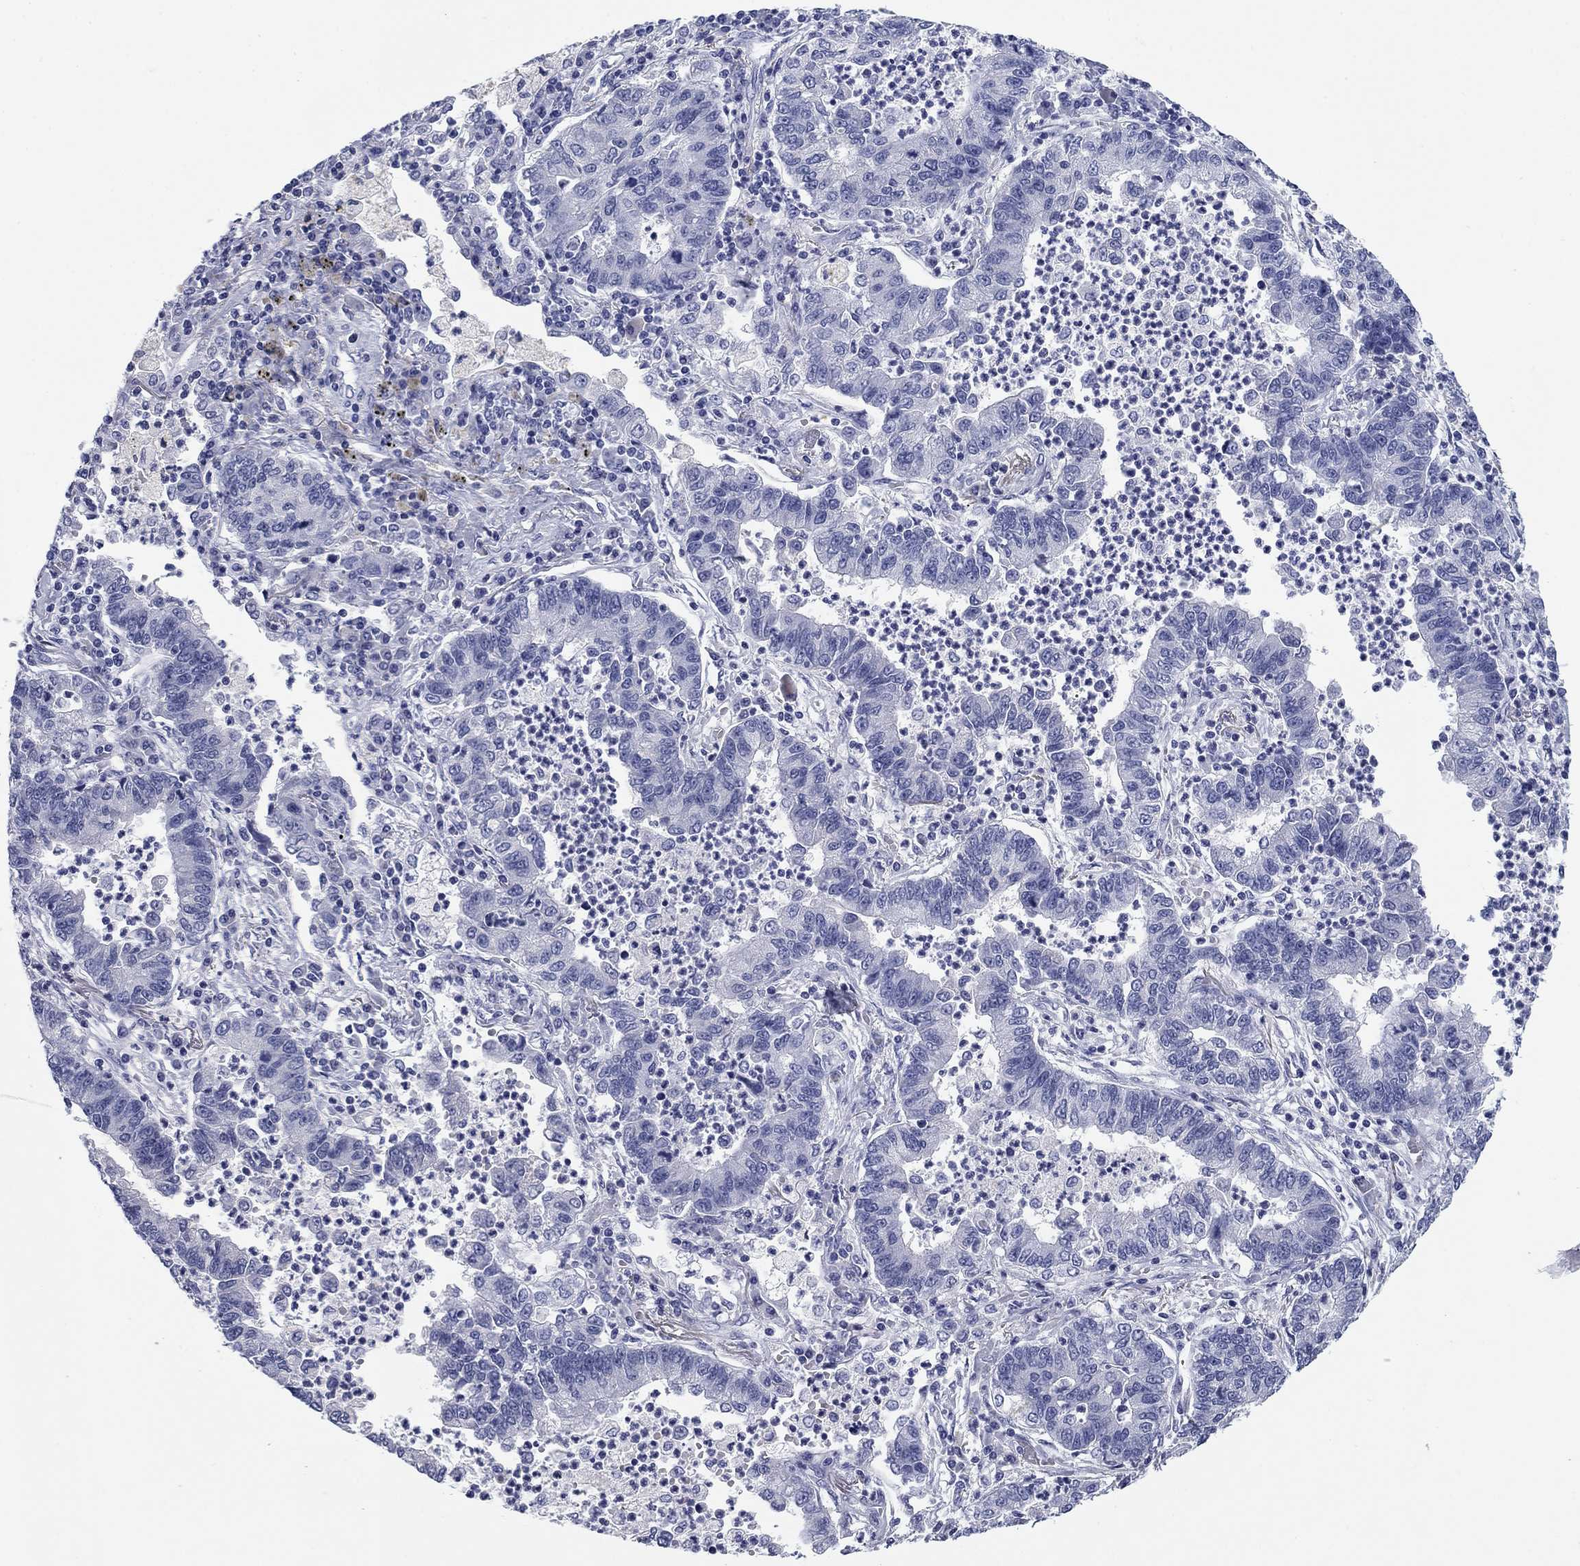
{"staining": {"intensity": "negative", "quantity": "none", "location": "none"}, "tissue": "lung cancer", "cell_type": "Tumor cells", "image_type": "cancer", "snomed": [{"axis": "morphology", "description": "Adenocarcinoma, NOS"}, {"axis": "topography", "description": "Lung"}], "caption": "Immunohistochemical staining of lung adenocarcinoma shows no significant staining in tumor cells.", "gene": "KCNH1", "patient": {"sex": "female", "age": 57}}